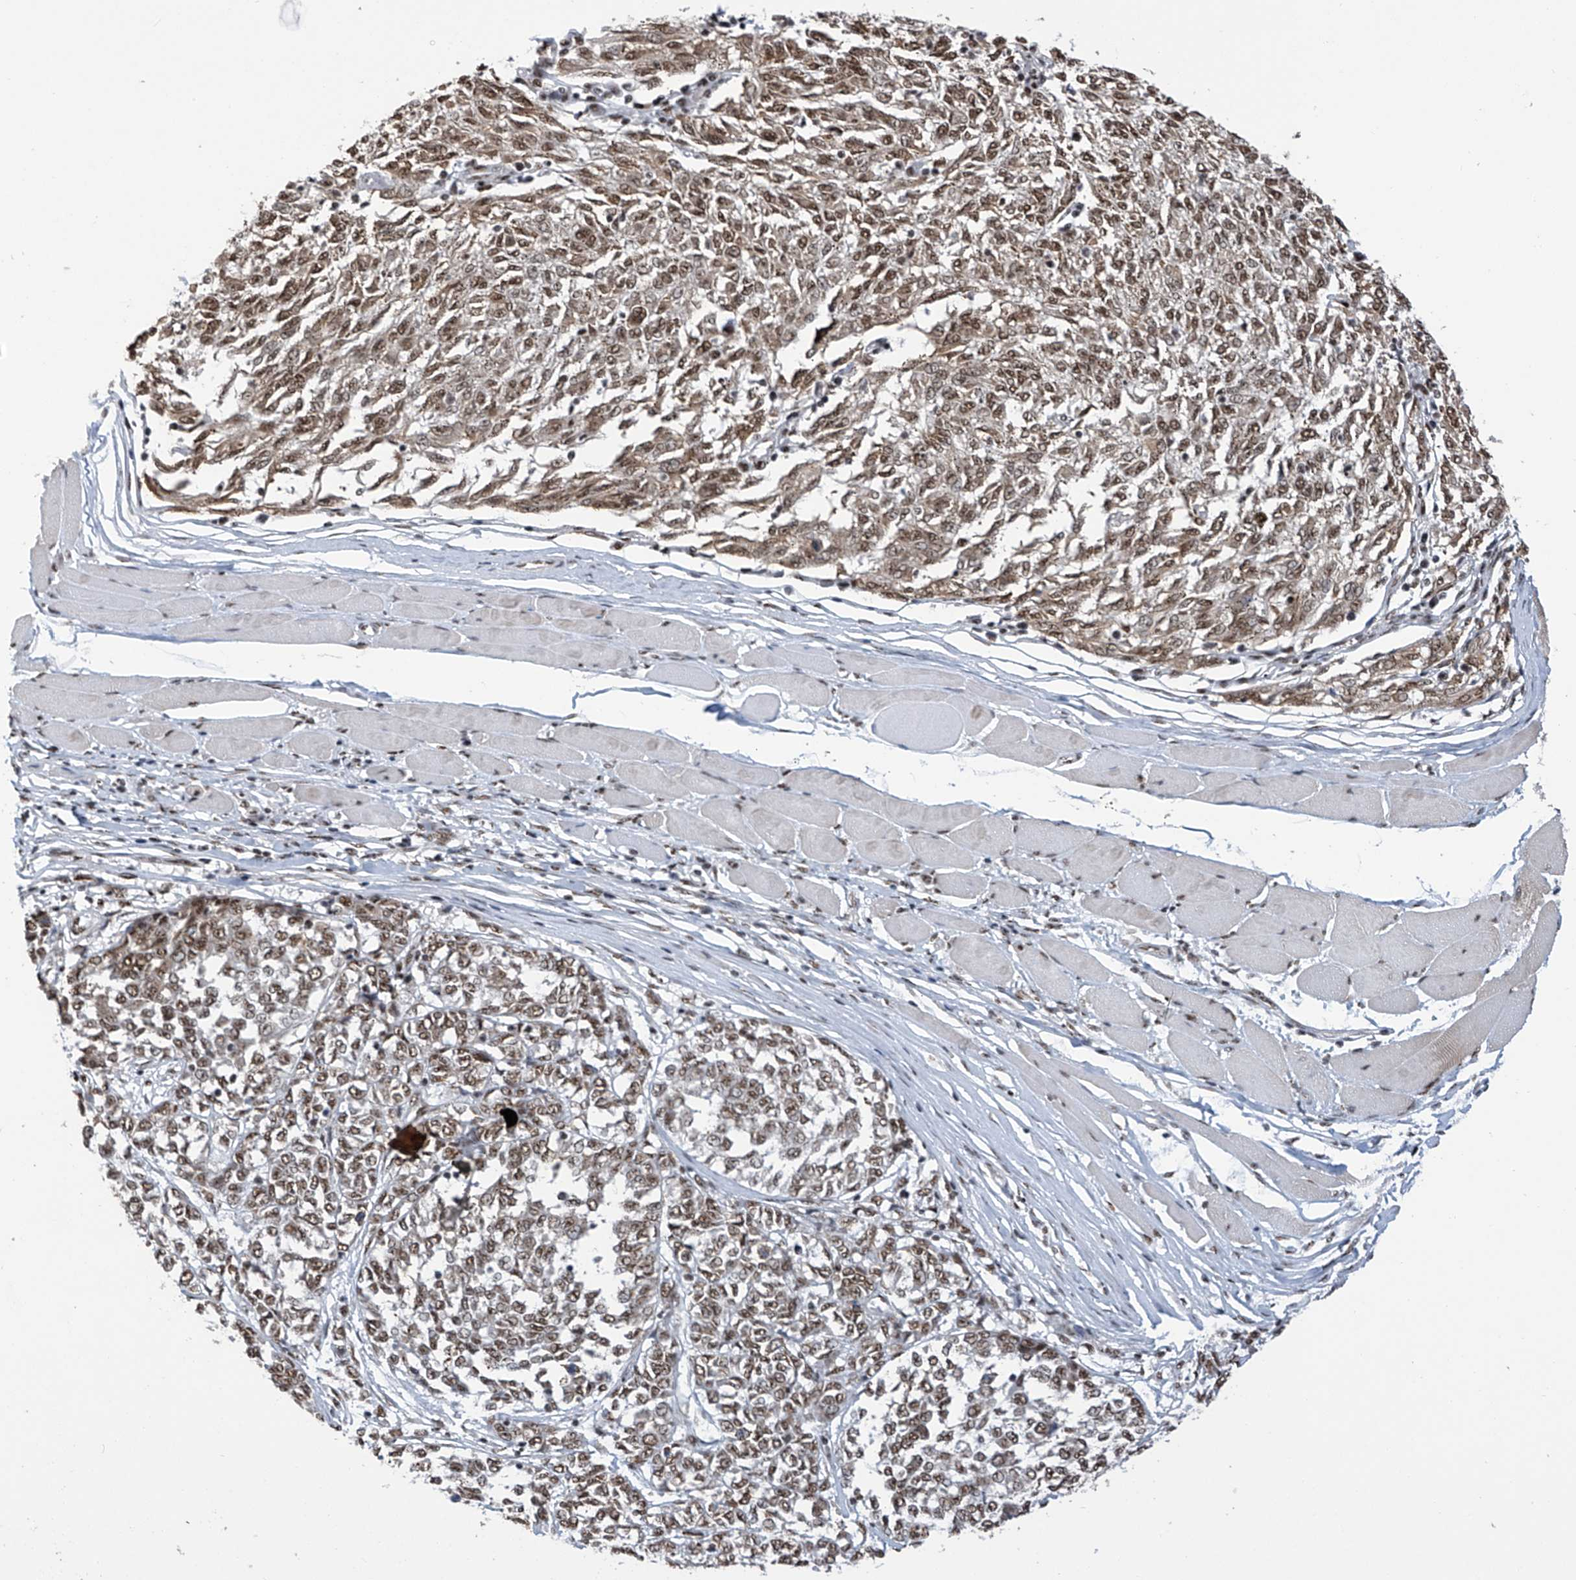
{"staining": {"intensity": "moderate", "quantity": ">75%", "location": "nuclear"}, "tissue": "melanoma", "cell_type": "Tumor cells", "image_type": "cancer", "snomed": [{"axis": "morphology", "description": "Malignant melanoma, NOS"}, {"axis": "topography", "description": "Skin"}], "caption": "Immunohistochemistry (DAB) staining of melanoma demonstrates moderate nuclear protein positivity in about >75% of tumor cells.", "gene": "APLF", "patient": {"sex": "female", "age": 72}}